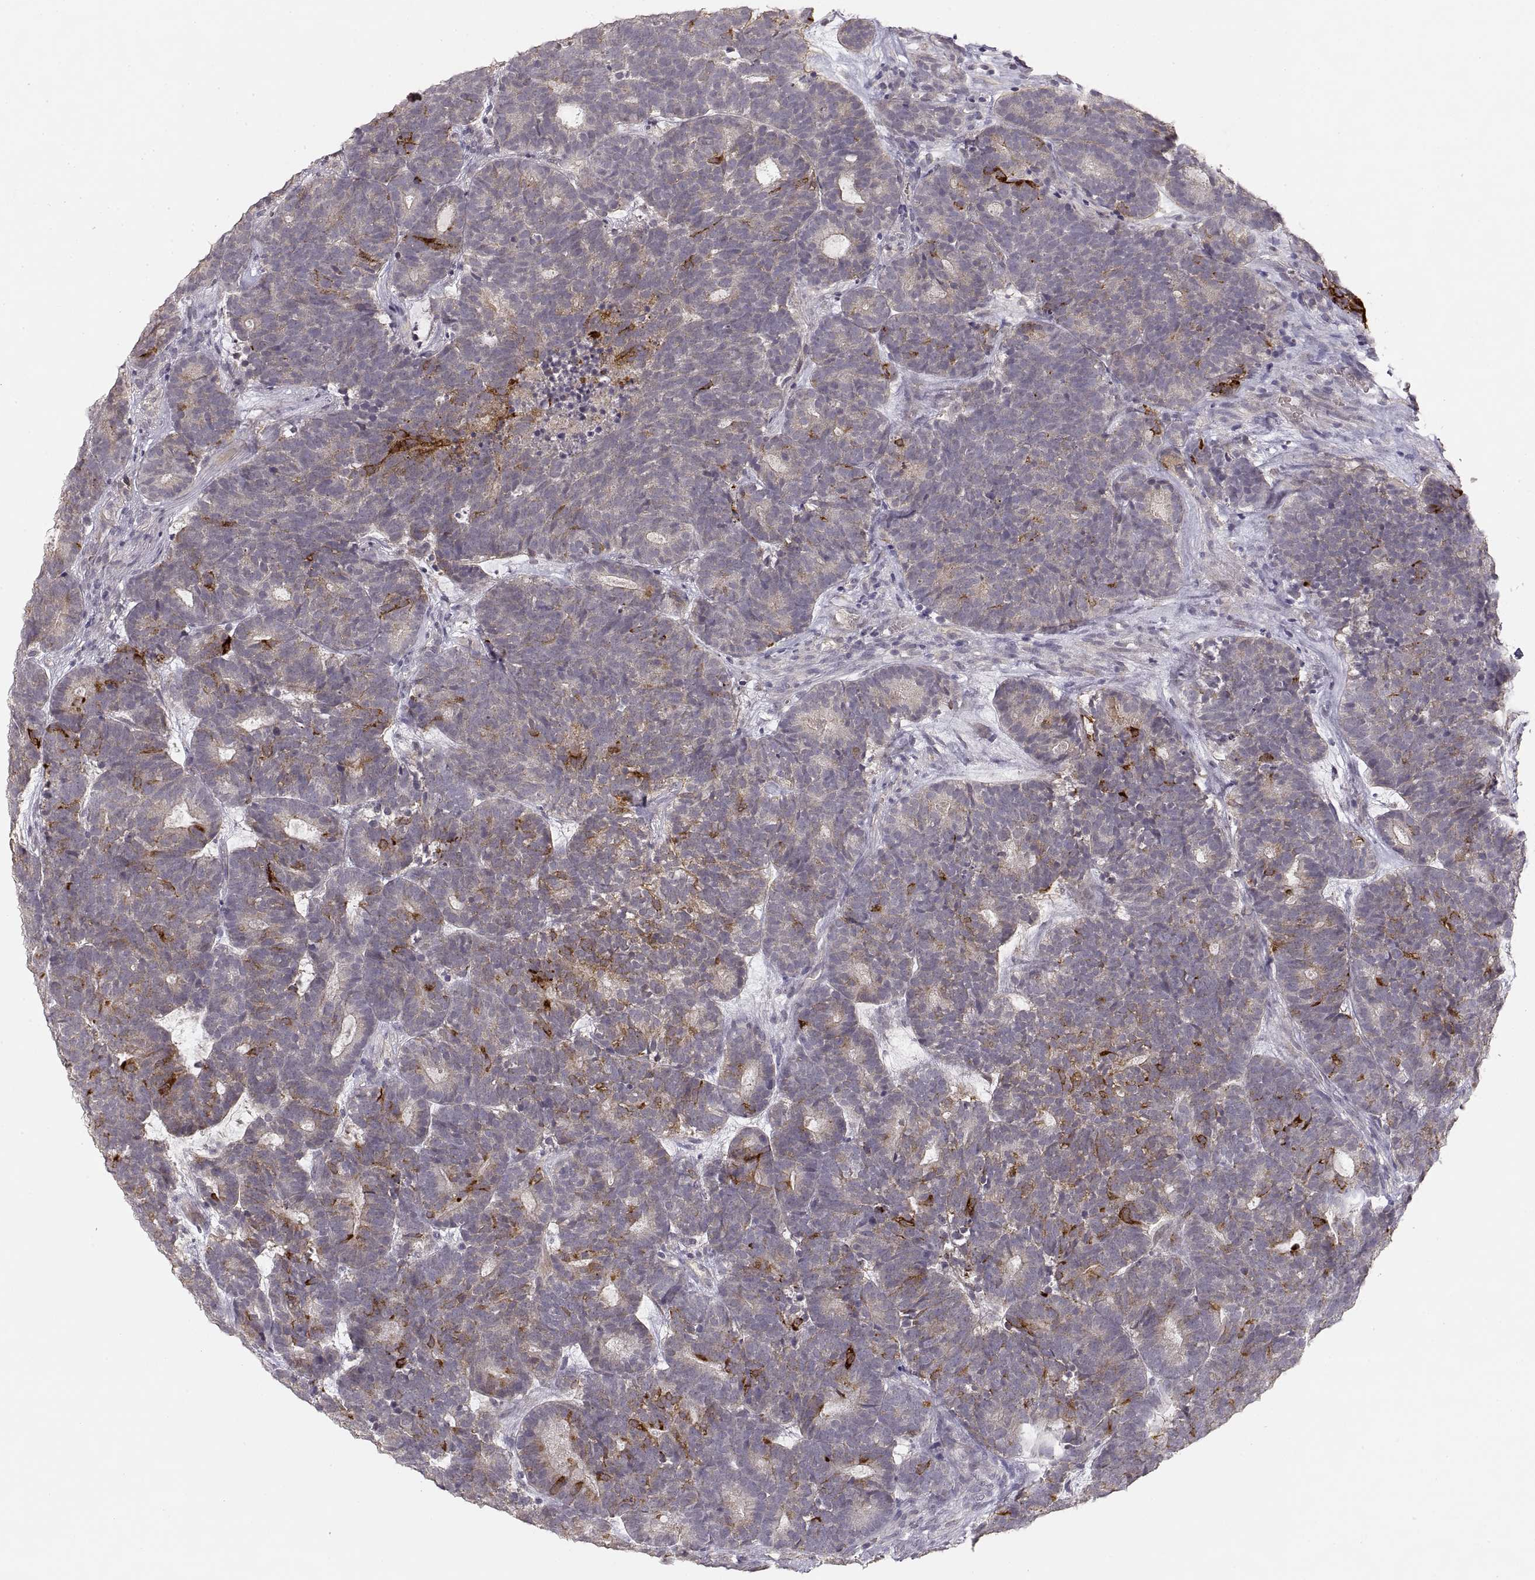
{"staining": {"intensity": "strong", "quantity": "<25%", "location": "cytoplasmic/membranous"}, "tissue": "head and neck cancer", "cell_type": "Tumor cells", "image_type": "cancer", "snomed": [{"axis": "morphology", "description": "Adenocarcinoma, NOS"}, {"axis": "topography", "description": "Head-Neck"}], "caption": "Human adenocarcinoma (head and neck) stained with a brown dye demonstrates strong cytoplasmic/membranous positive staining in approximately <25% of tumor cells.", "gene": "LAMC2", "patient": {"sex": "female", "age": 81}}